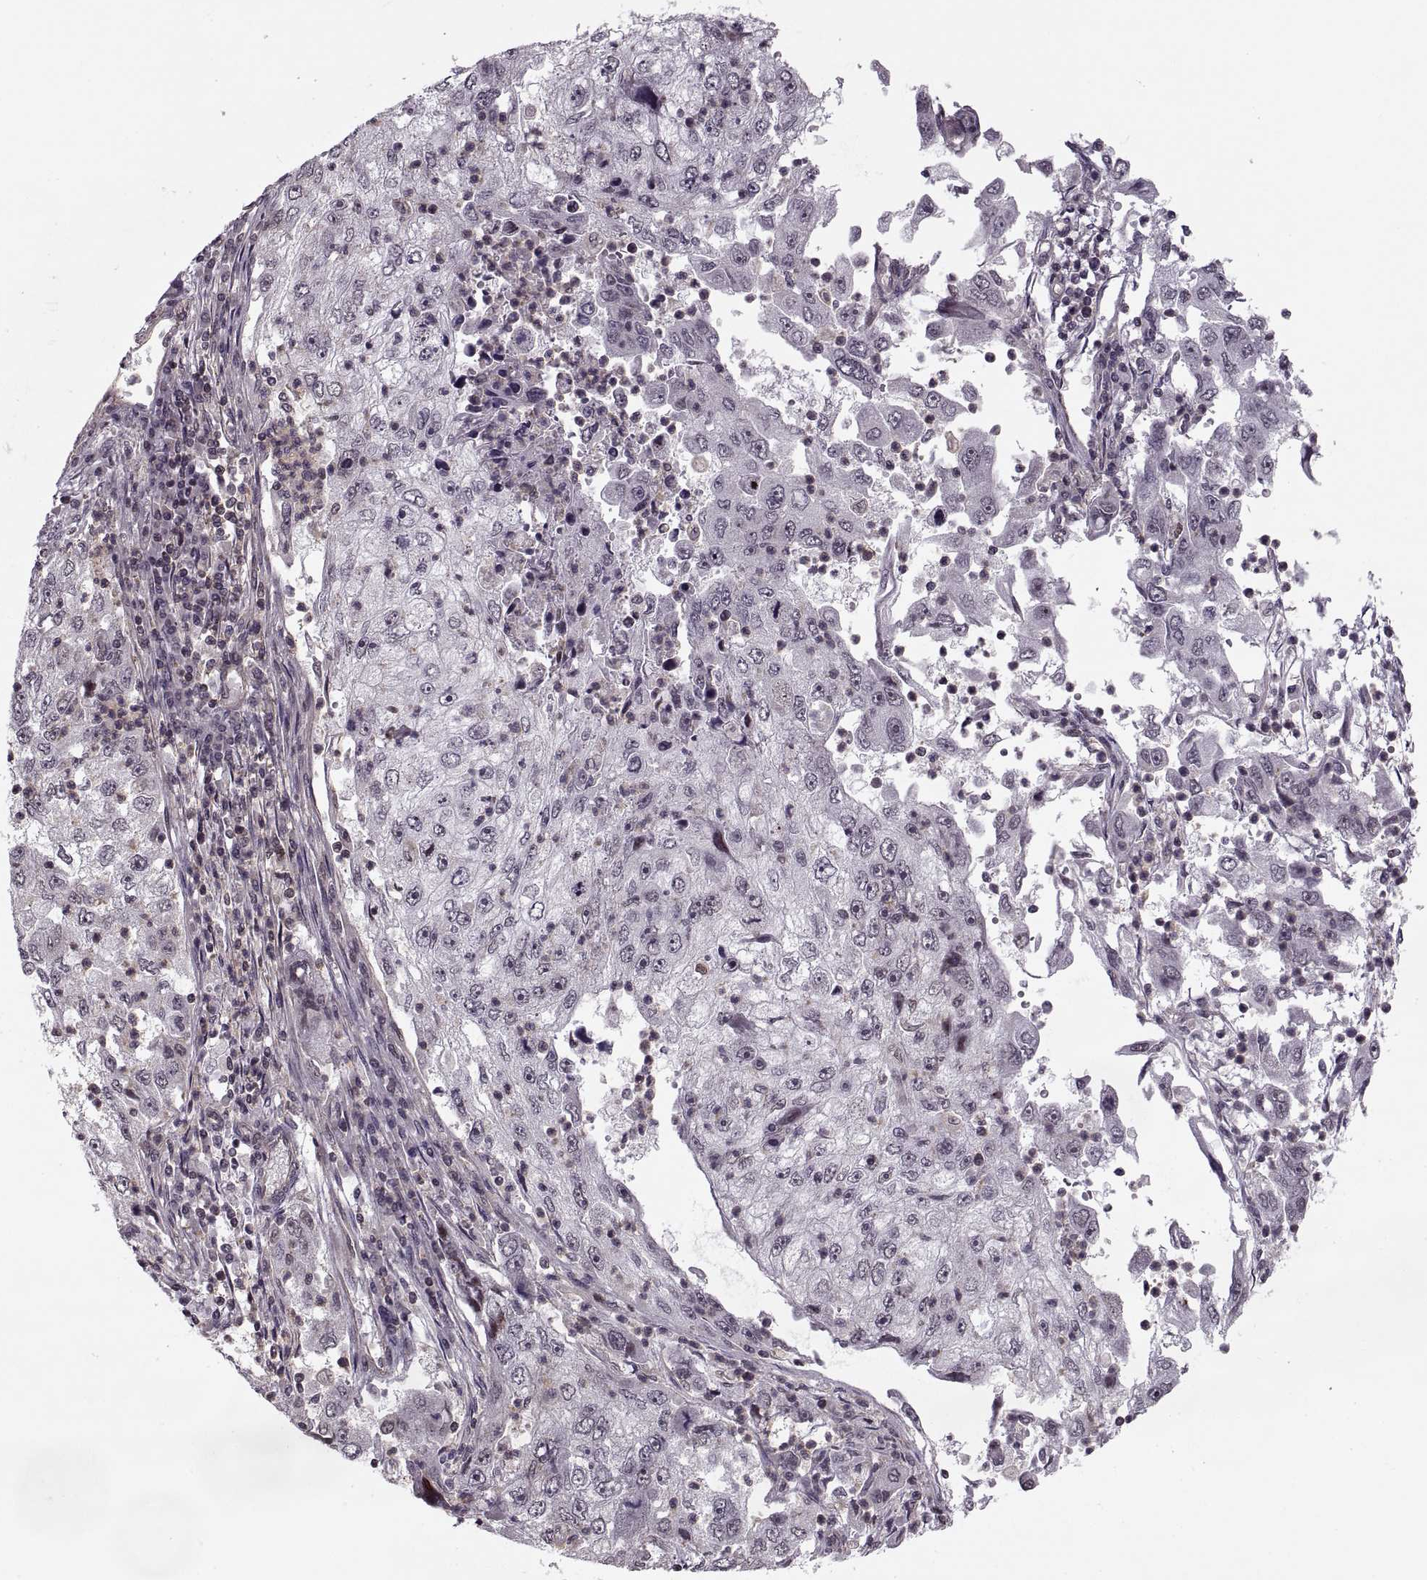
{"staining": {"intensity": "negative", "quantity": "none", "location": "none"}, "tissue": "cervical cancer", "cell_type": "Tumor cells", "image_type": "cancer", "snomed": [{"axis": "morphology", "description": "Squamous cell carcinoma, NOS"}, {"axis": "topography", "description": "Cervix"}], "caption": "High power microscopy histopathology image of an immunohistochemistry histopathology image of cervical squamous cell carcinoma, revealing no significant staining in tumor cells.", "gene": "LUZP2", "patient": {"sex": "female", "age": 36}}